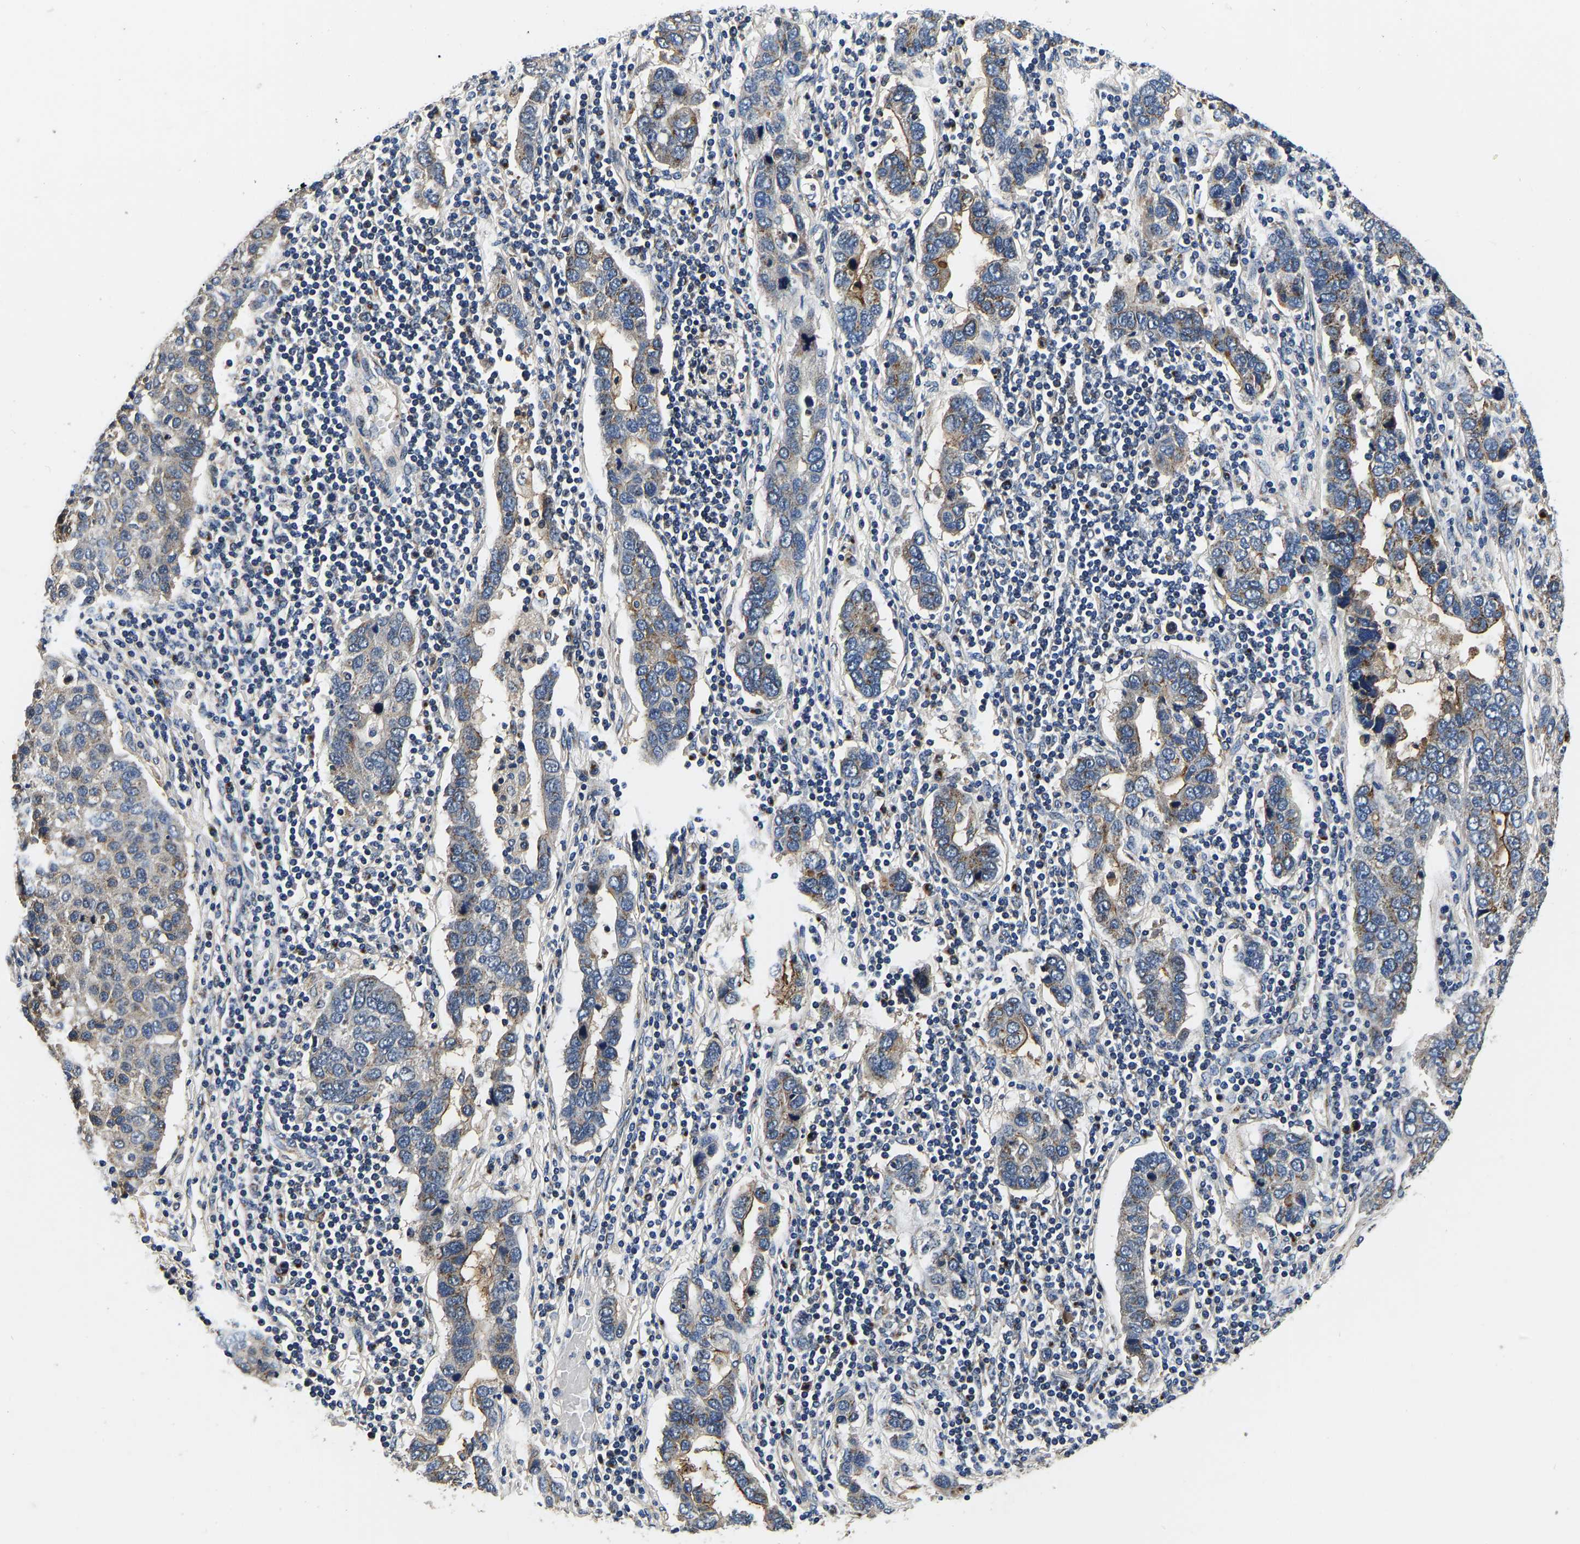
{"staining": {"intensity": "moderate", "quantity": "25%-75%", "location": "cytoplasmic/membranous"}, "tissue": "pancreatic cancer", "cell_type": "Tumor cells", "image_type": "cancer", "snomed": [{"axis": "morphology", "description": "Adenocarcinoma, NOS"}, {"axis": "topography", "description": "Pancreas"}], "caption": "Immunohistochemistry (IHC) of human adenocarcinoma (pancreatic) demonstrates medium levels of moderate cytoplasmic/membranous staining in approximately 25%-75% of tumor cells. (brown staining indicates protein expression, while blue staining denotes nuclei).", "gene": "RABAC1", "patient": {"sex": "female", "age": 61}}